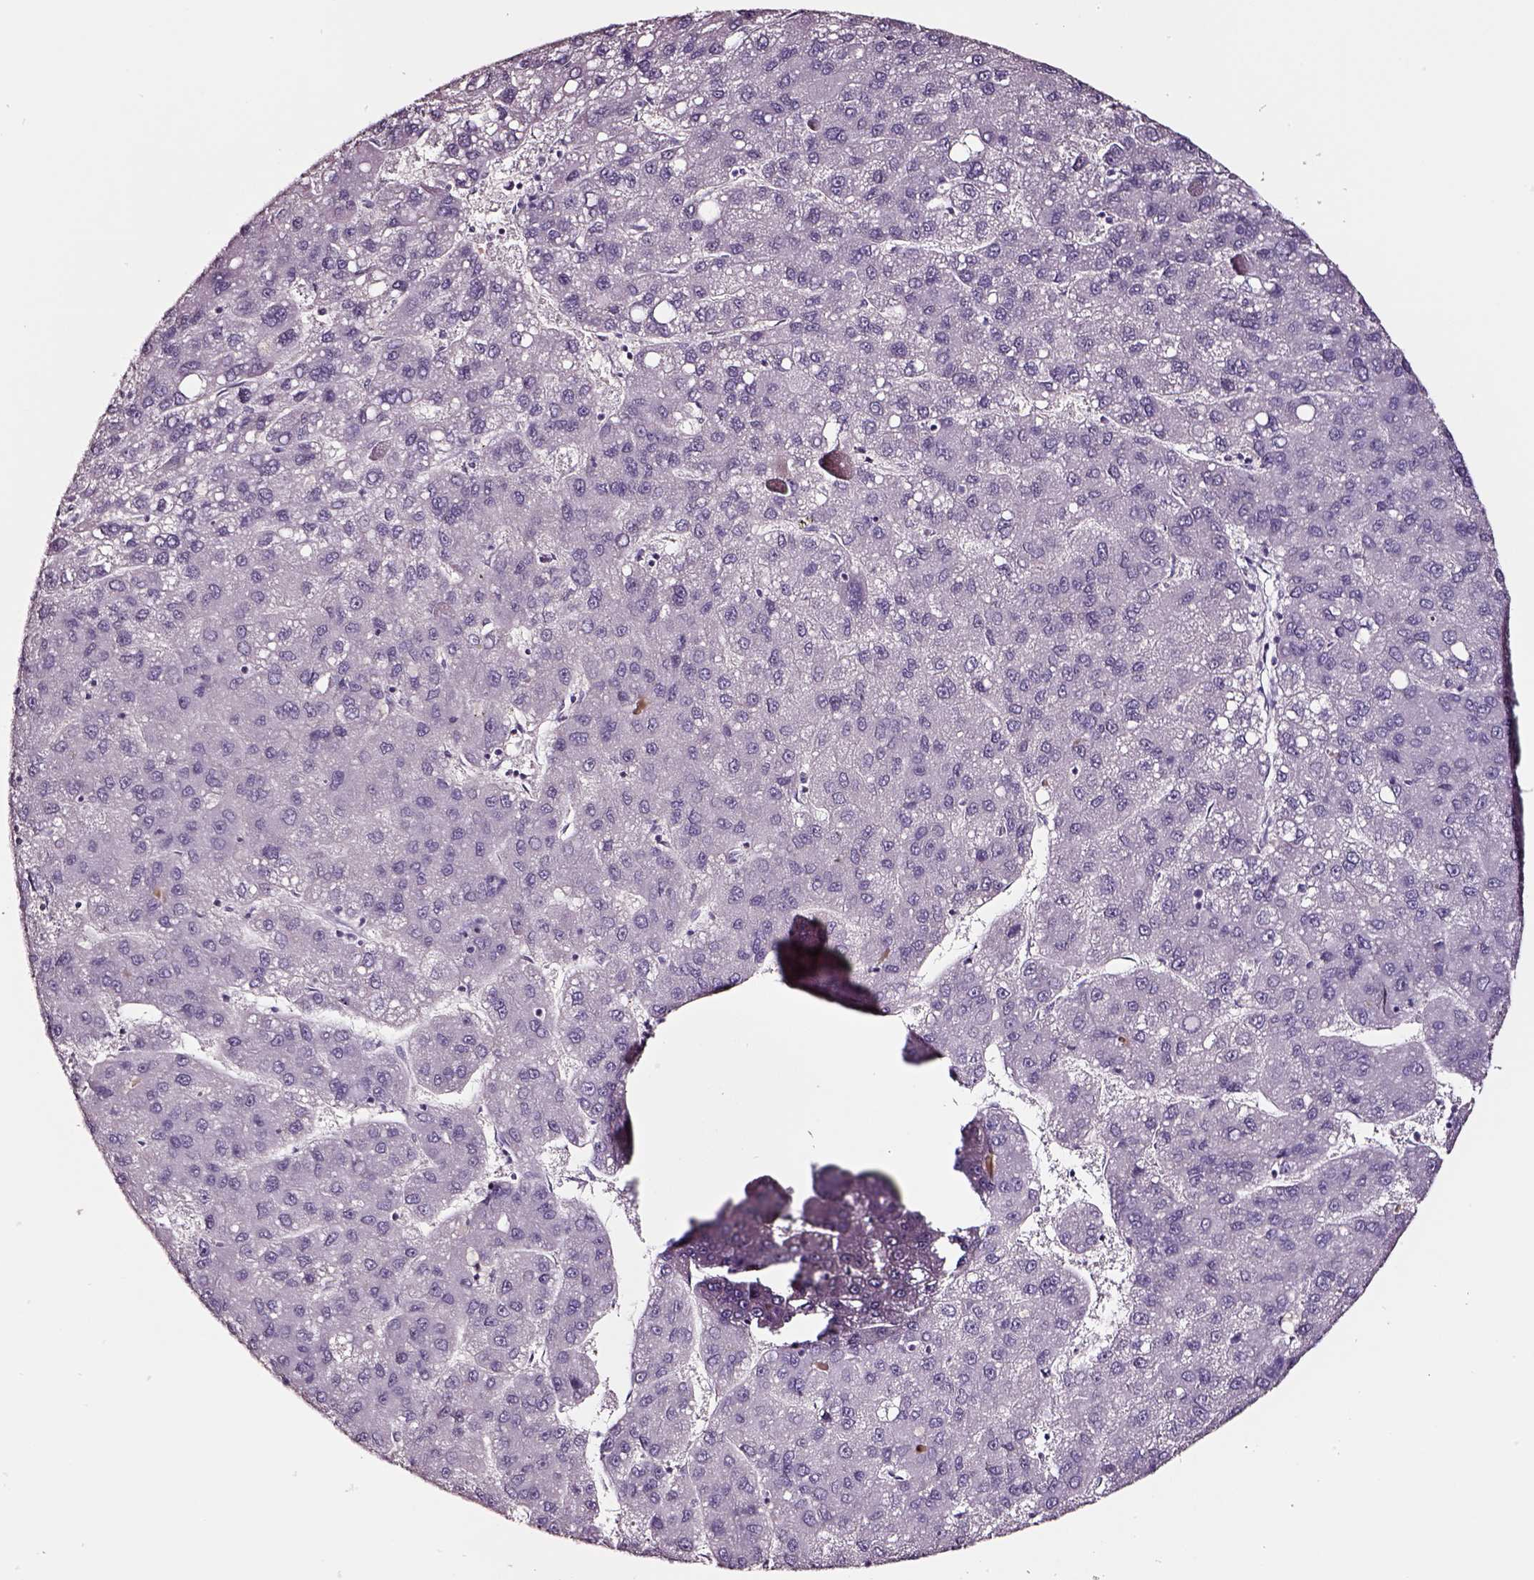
{"staining": {"intensity": "negative", "quantity": "none", "location": "none"}, "tissue": "liver cancer", "cell_type": "Tumor cells", "image_type": "cancer", "snomed": [{"axis": "morphology", "description": "Carcinoma, Hepatocellular, NOS"}, {"axis": "topography", "description": "Liver"}], "caption": "IHC image of neoplastic tissue: liver cancer stained with DAB (3,3'-diaminobenzidine) exhibits no significant protein staining in tumor cells.", "gene": "SMIM17", "patient": {"sex": "female", "age": 82}}